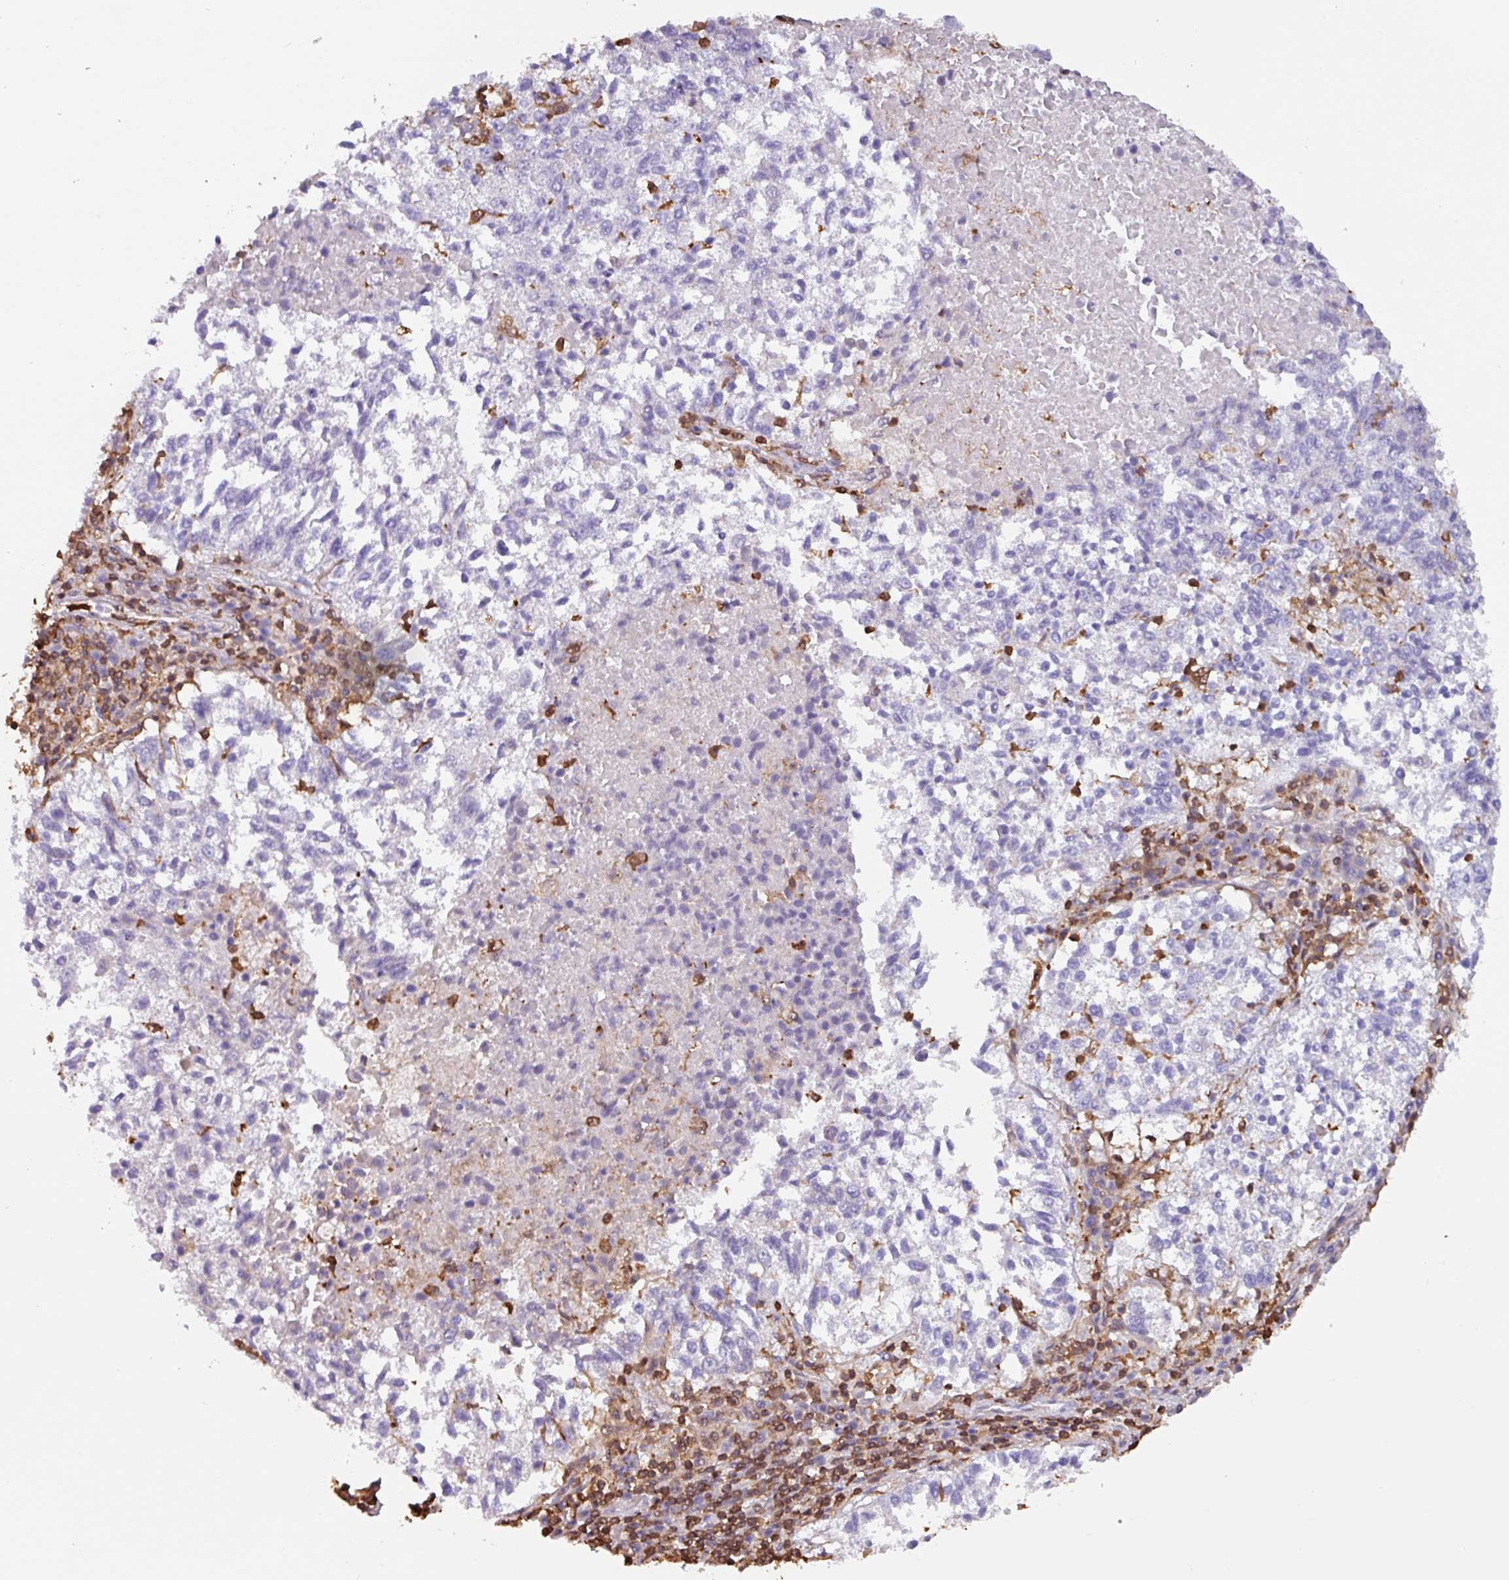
{"staining": {"intensity": "negative", "quantity": "none", "location": "none"}, "tissue": "lung cancer", "cell_type": "Tumor cells", "image_type": "cancer", "snomed": [{"axis": "morphology", "description": "Squamous cell carcinoma, NOS"}, {"axis": "topography", "description": "Lung"}], "caption": "DAB immunohistochemical staining of squamous cell carcinoma (lung) demonstrates no significant positivity in tumor cells. The staining was performed using DAB to visualize the protein expression in brown, while the nuclei were stained in blue with hematoxylin (Magnification: 20x).", "gene": "ARHGDIB", "patient": {"sex": "male", "age": 73}}